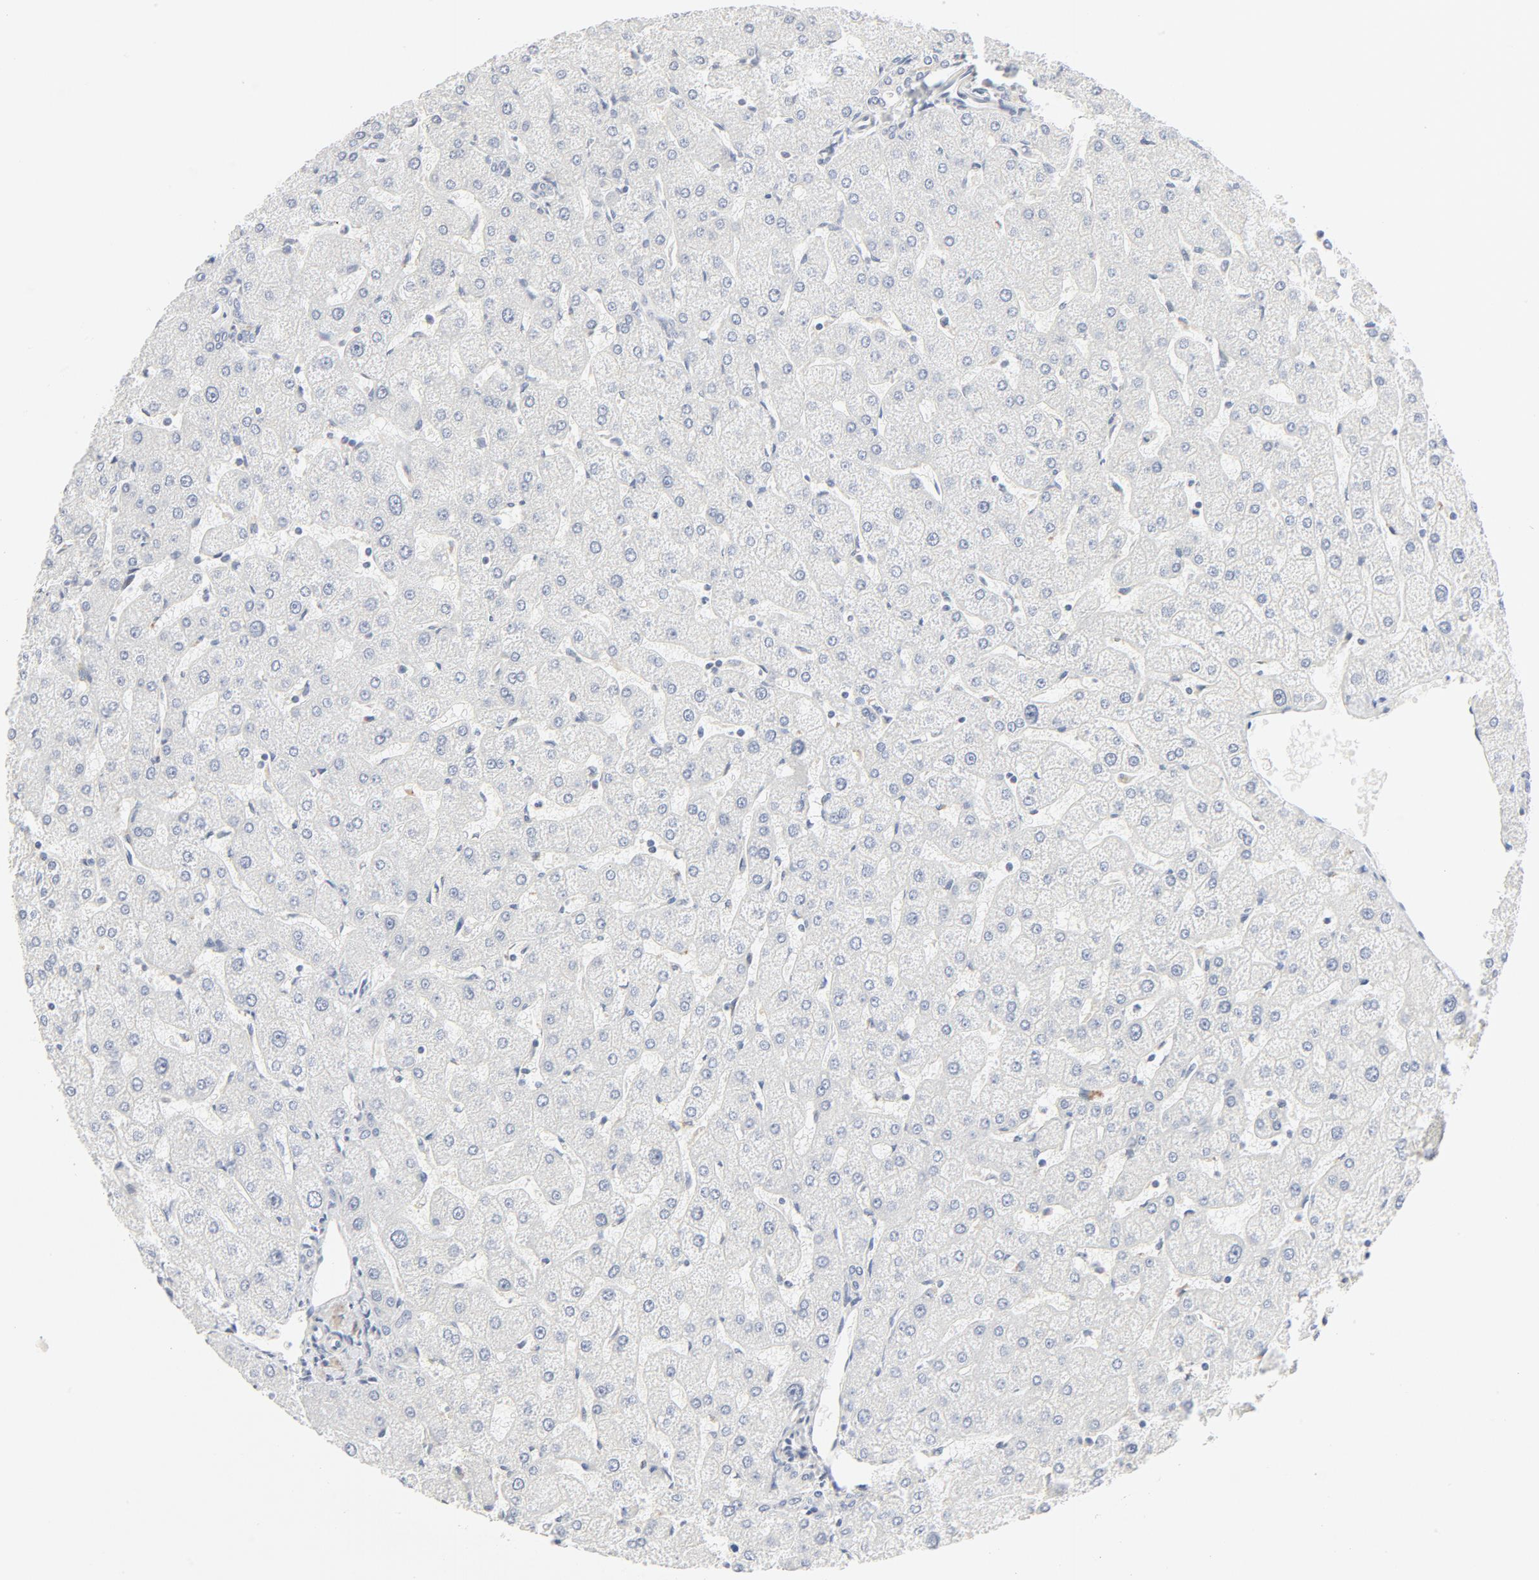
{"staining": {"intensity": "negative", "quantity": "none", "location": "none"}, "tissue": "liver", "cell_type": "Cholangiocytes", "image_type": "normal", "snomed": [{"axis": "morphology", "description": "Normal tissue, NOS"}, {"axis": "topography", "description": "Liver"}], "caption": "This is an IHC image of normal human liver. There is no expression in cholangiocytes.", "gene": "RABEP1", "patient": {"sex": "male", "age": 67}}